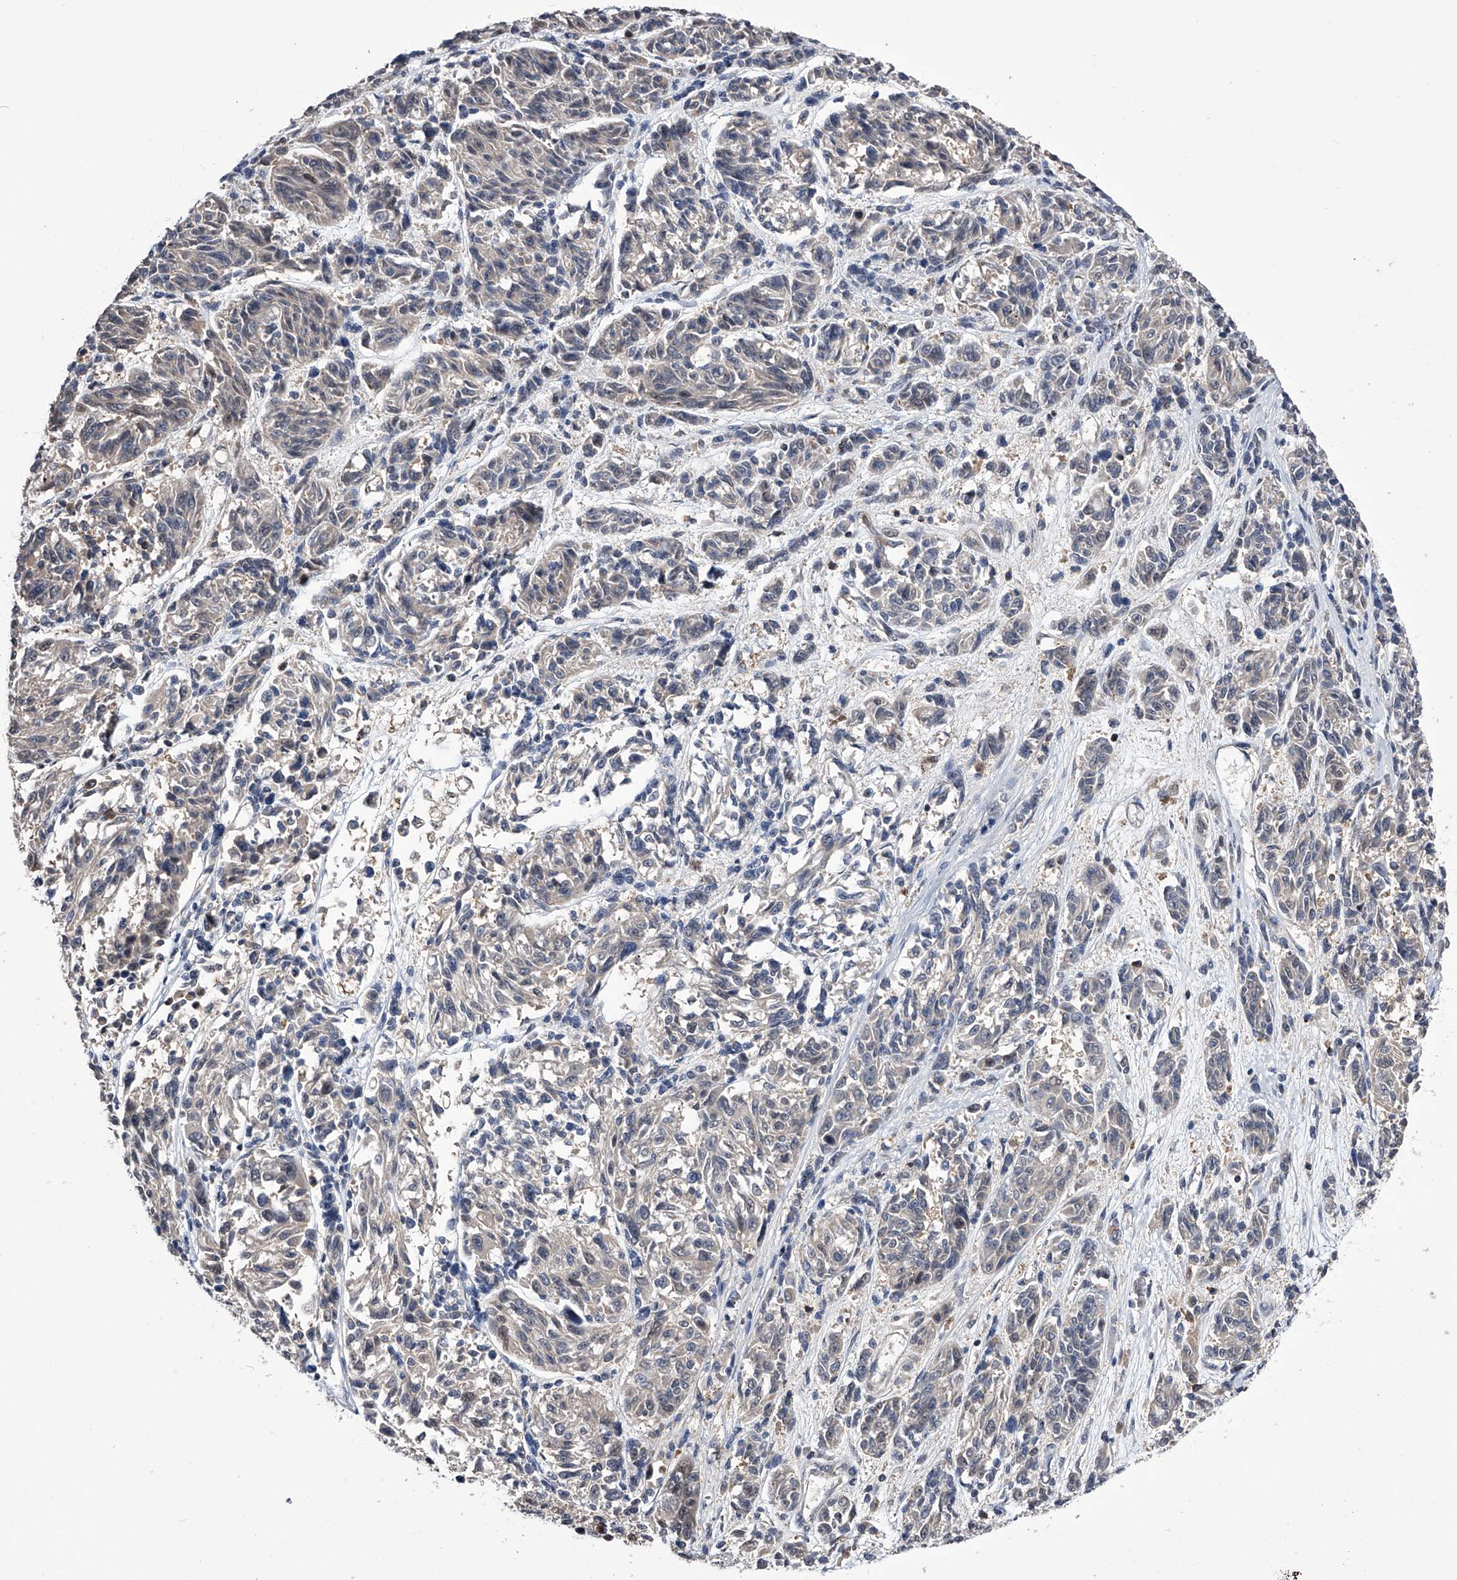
{"staining": {"intensity": "negative", "quantity": "none", "location": "none"}, "tissue": "melanoma", "cell_type": "Tumor cells", "image_type": "cancer", "snomed": [{"axis": "morphology", "description": "Malignant melanoma, NOS"}, {"axis": "topography", "description": "Skin"}], "caption": "Immunohistochemistry (IHC) of malignant melanoma reveals no positivity in tumor cells.", "gene": "PAN3", "patient": {"sex": "male", "age": 53}}